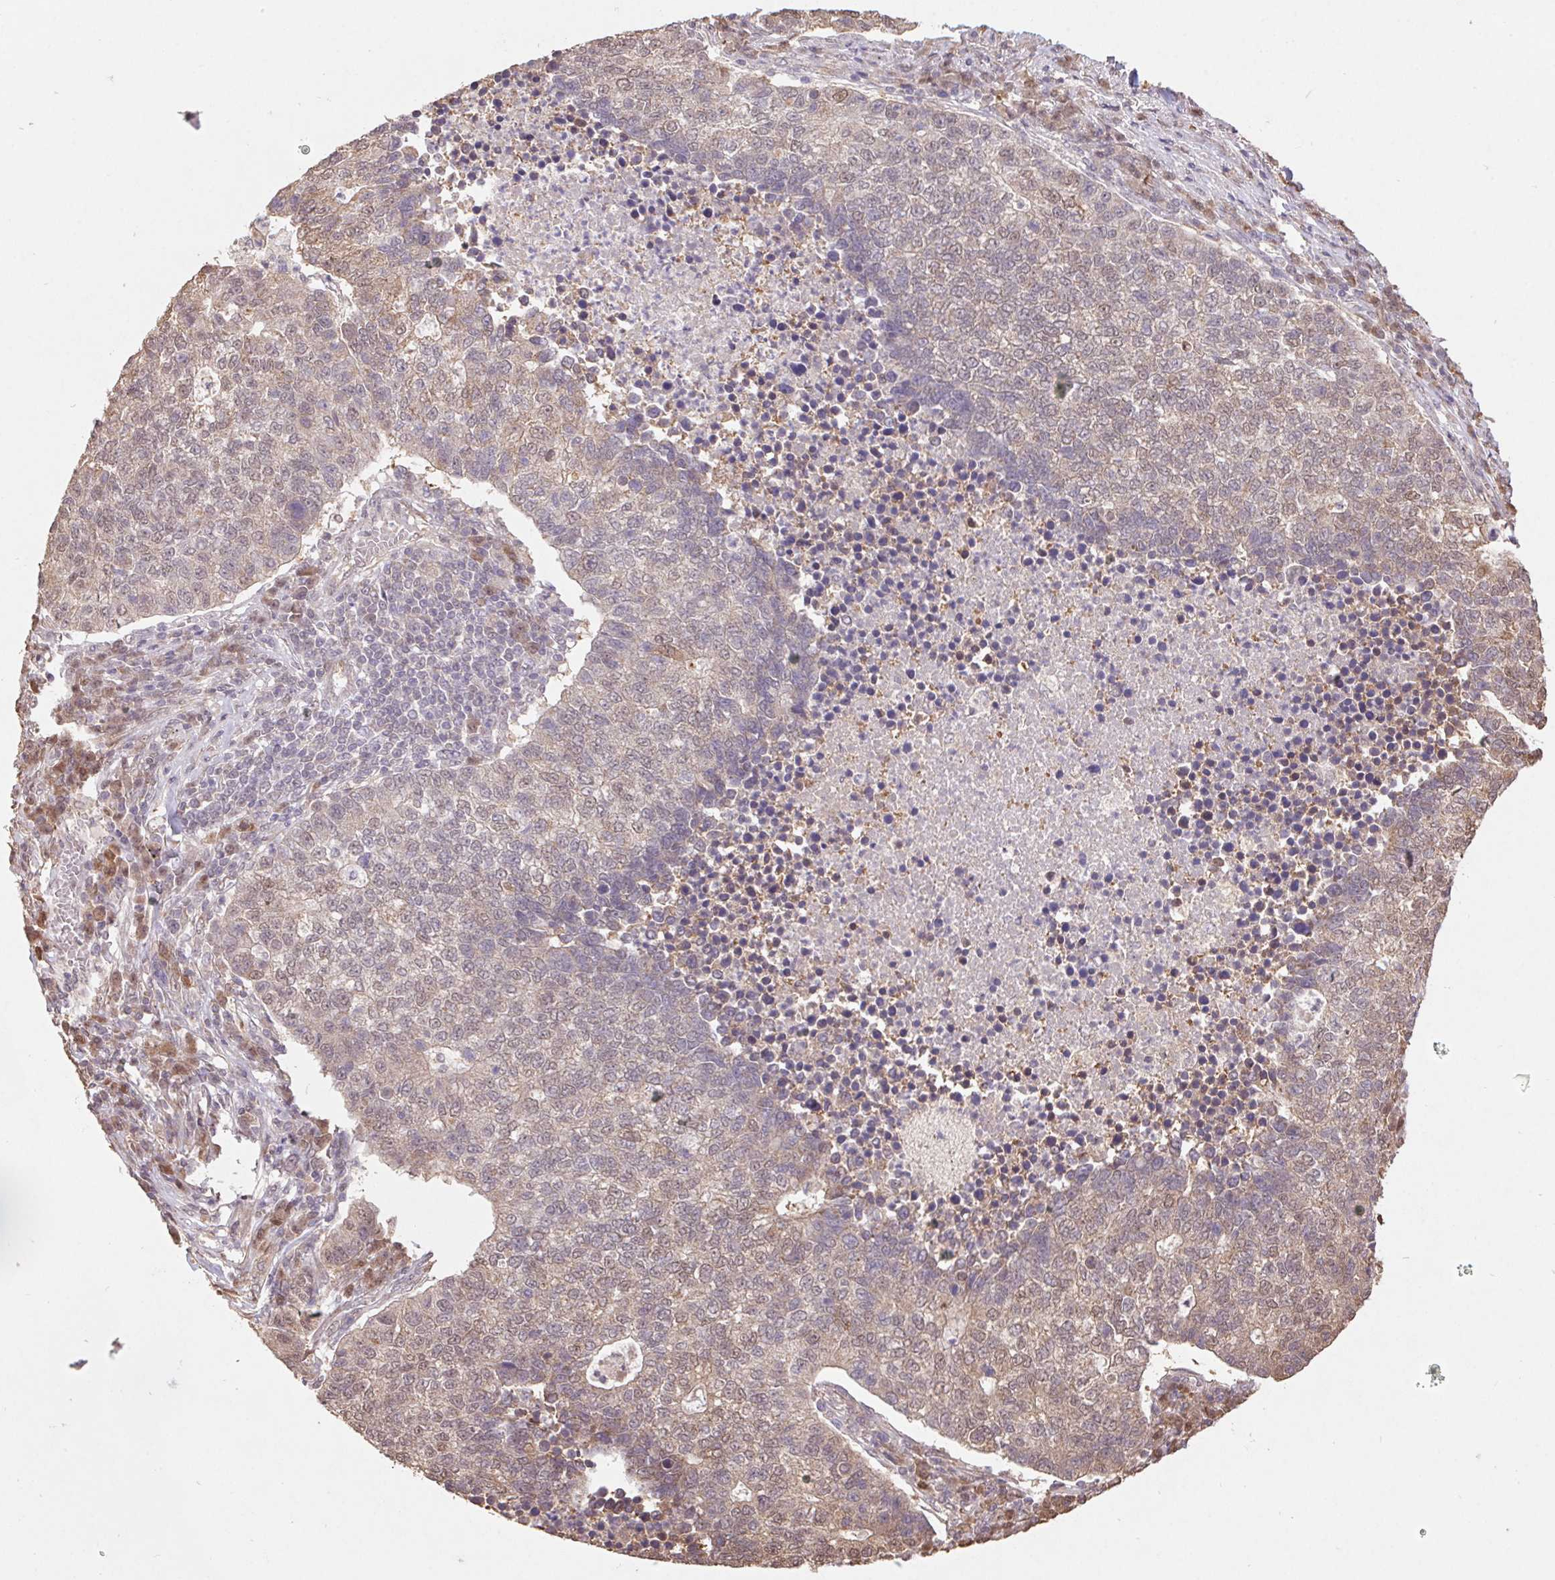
{"staining": {"intensity": "weak", "quantity": "25%-75%", "location": "cytoplasmic/membranous,nuclear"}, "tissue": "lung cancer", "cell_type": "Tumor cells", "image_type": "cancer", "snomed": [{"axis": "morphology", "description": "Adenocarcinoma, NOS"}, {"axis": "topography", "description": "Lung"}], "caption": "DAB (3,3'-diaminobenzidine) immunohistochemical staining of adenocarcinoma (lung) shows weak cytoplasmic/membranous and nuclear protein expression in approximately 25%-75% of tumor cells.", "gene": "CUTA", "patient": {"sex": "male", "age": 57}}